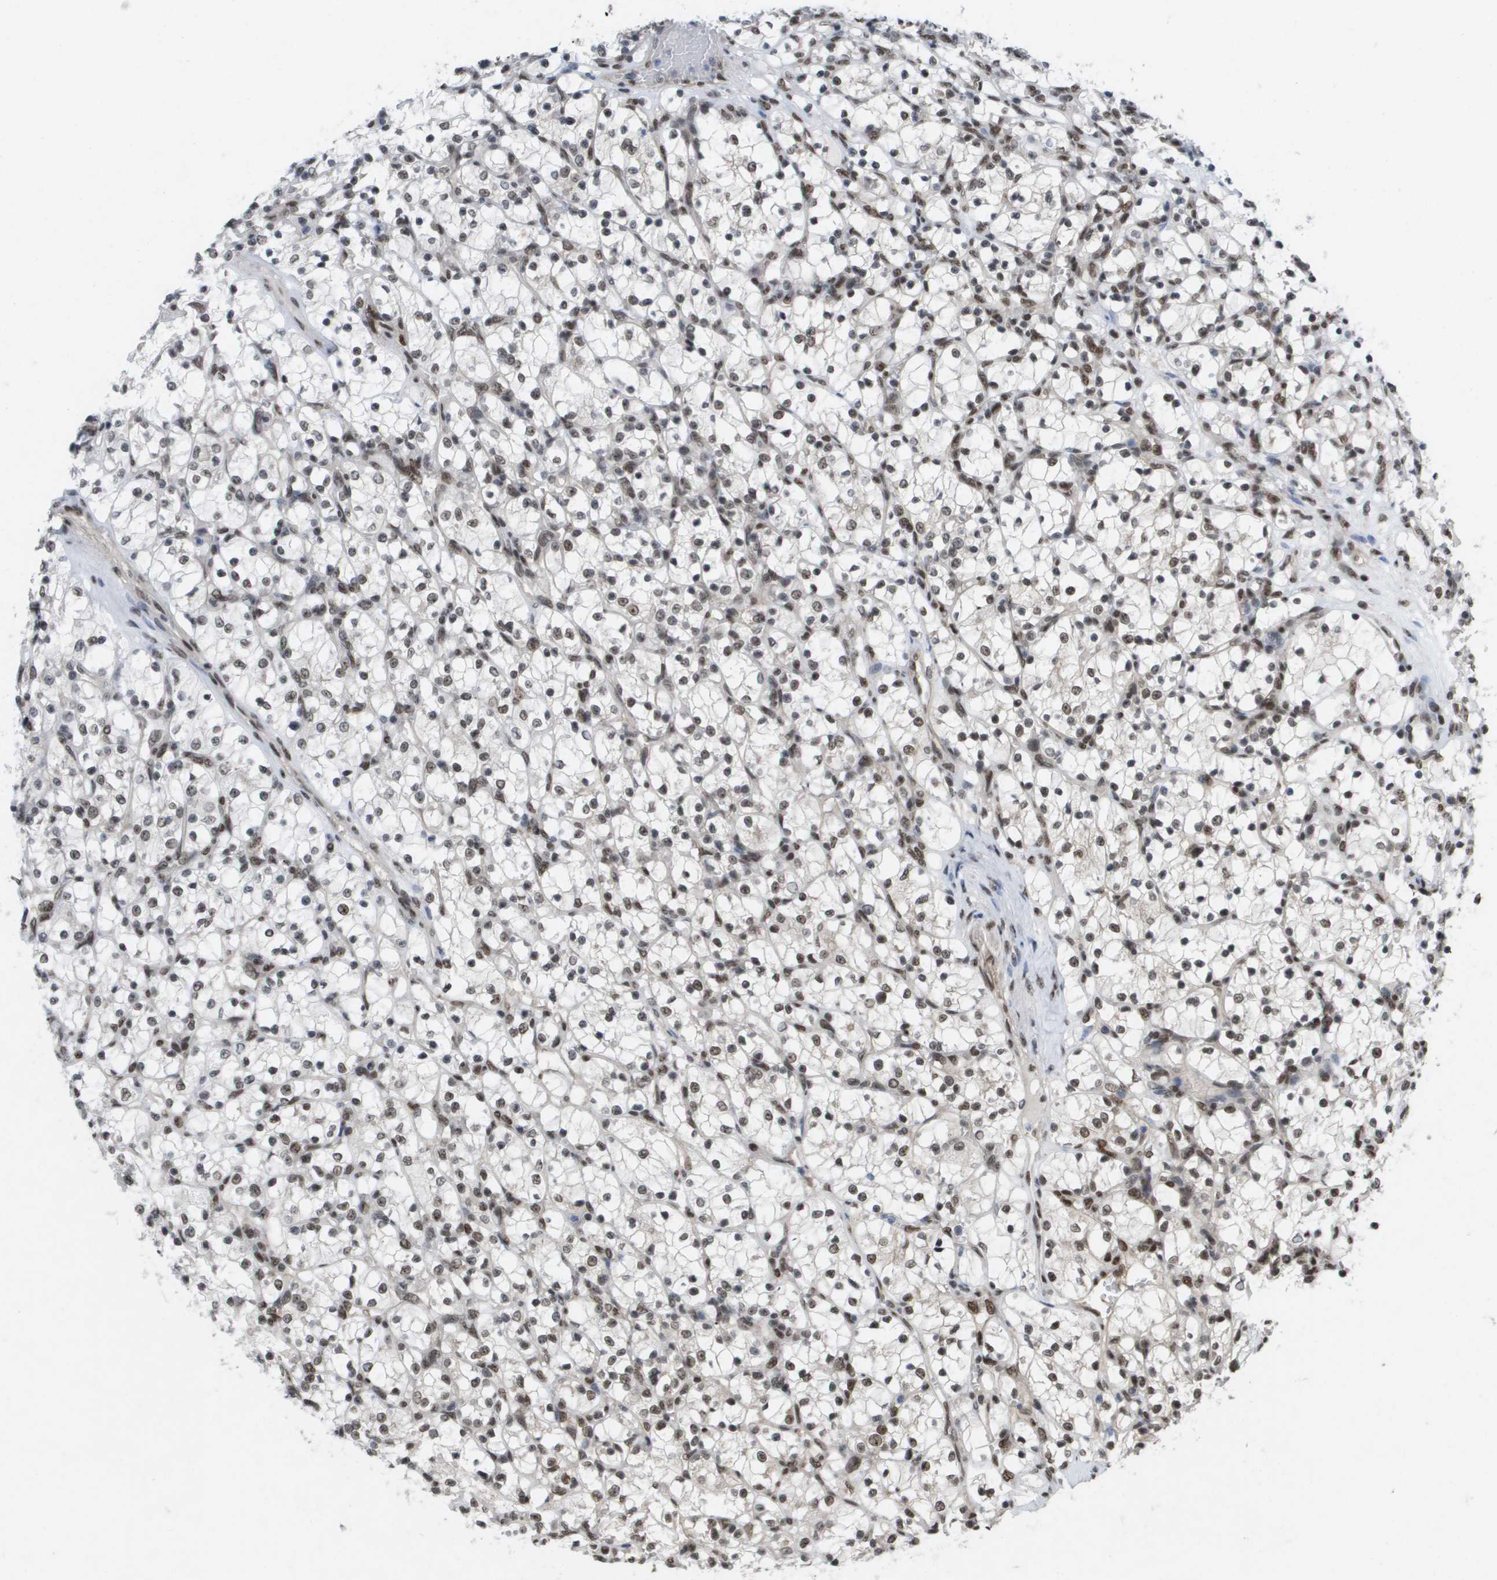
{"staining": {"intensity": "strong", "quantity": ">75%", "location": "nuclear"}, "tissue": "renal cancer", "cell_type": "Tumor cells", "image_type": "cancer", "snomed": [{"axis": "morphology", "description": "Adenocarcinoma, NOS"}, {"axis": "topography", "description": "Kidney"}], "caption": "Renal adenocarcinoma stained with a brown dye demonstrates strong nuclear positive positivity in about >75% of tumor cells.", "gene": "CDT1", "patient": {"sex": "female", "age": 69}}